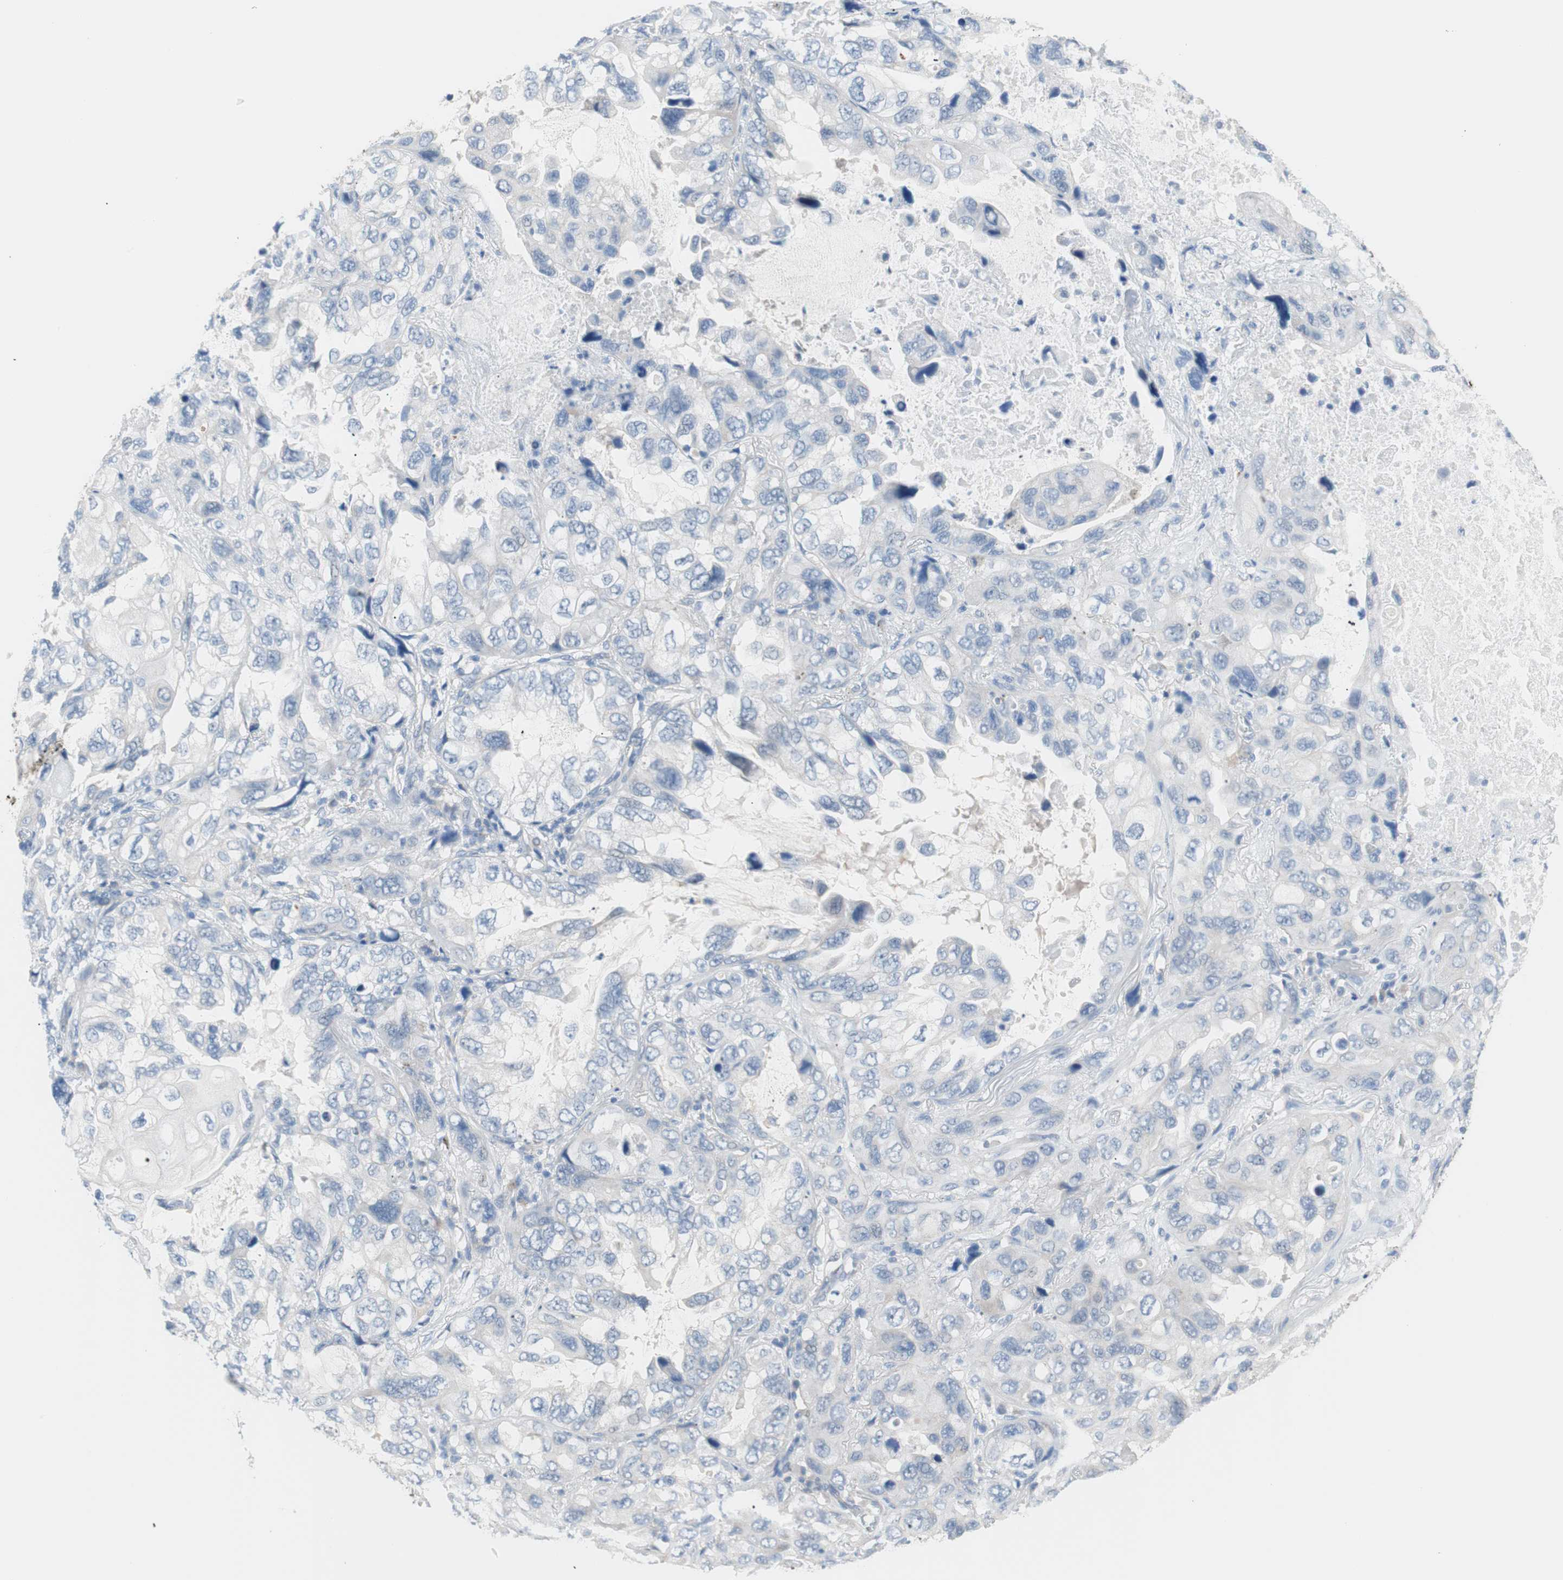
{"staining": {"intensity": "negative", "quantity": "none", "location": "none"}, "tissue": "lung cancer", "cell_type": "Tumor cells", "image_type": "cancer", "snomed": [{"axis": "morphology", "description": "Squamous cell carcinoma, NOS"}, {"axis": "topography", "description": "Lung"}], "caption": "Lung squamous cell carcinoma was stained to show a protein in brown. There is no significant expression in tumor cells.", "gene": "VIL1", "patient": {"sex": "female", "age": 73}}